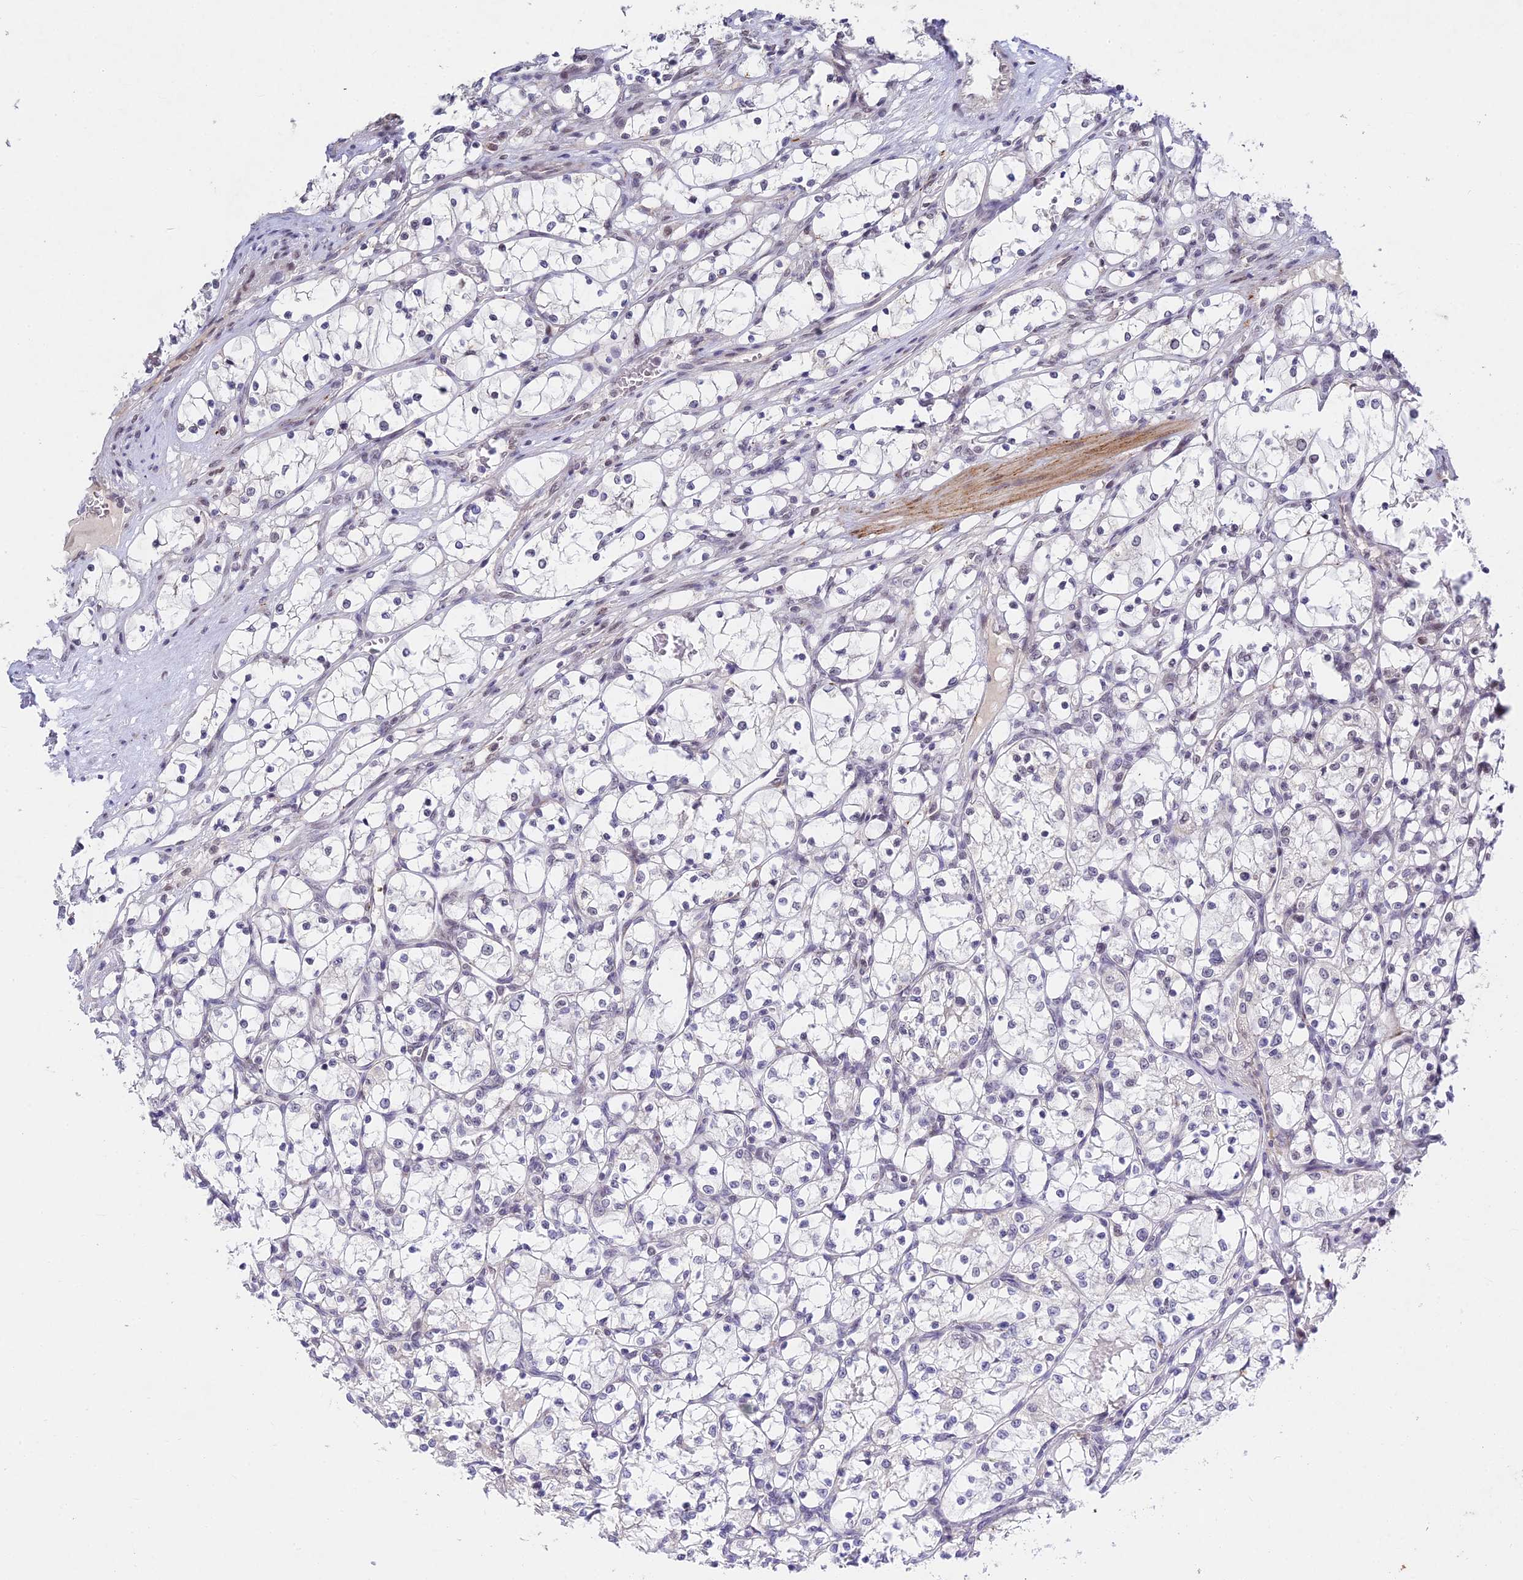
{"staining": {"intensity": "negative", "quantity": "none", "location": "none"}, "tissue": "renal cancer", "cell_type": "Tumor cells", "image_type": "cancer", "snomed": [{"axis": "morphology", "description": "Adenocarcinoma, NOS"}, {"axis": "topography", "description": "Kidney"}], "caption": "Renal cancer (adenocarcinoma) stained for a protein using immunohistochemistry (IHC) reveals no expression tumor cells.", "gene": "RAVER1", "patient": {"sex": "female", "age": 69}}